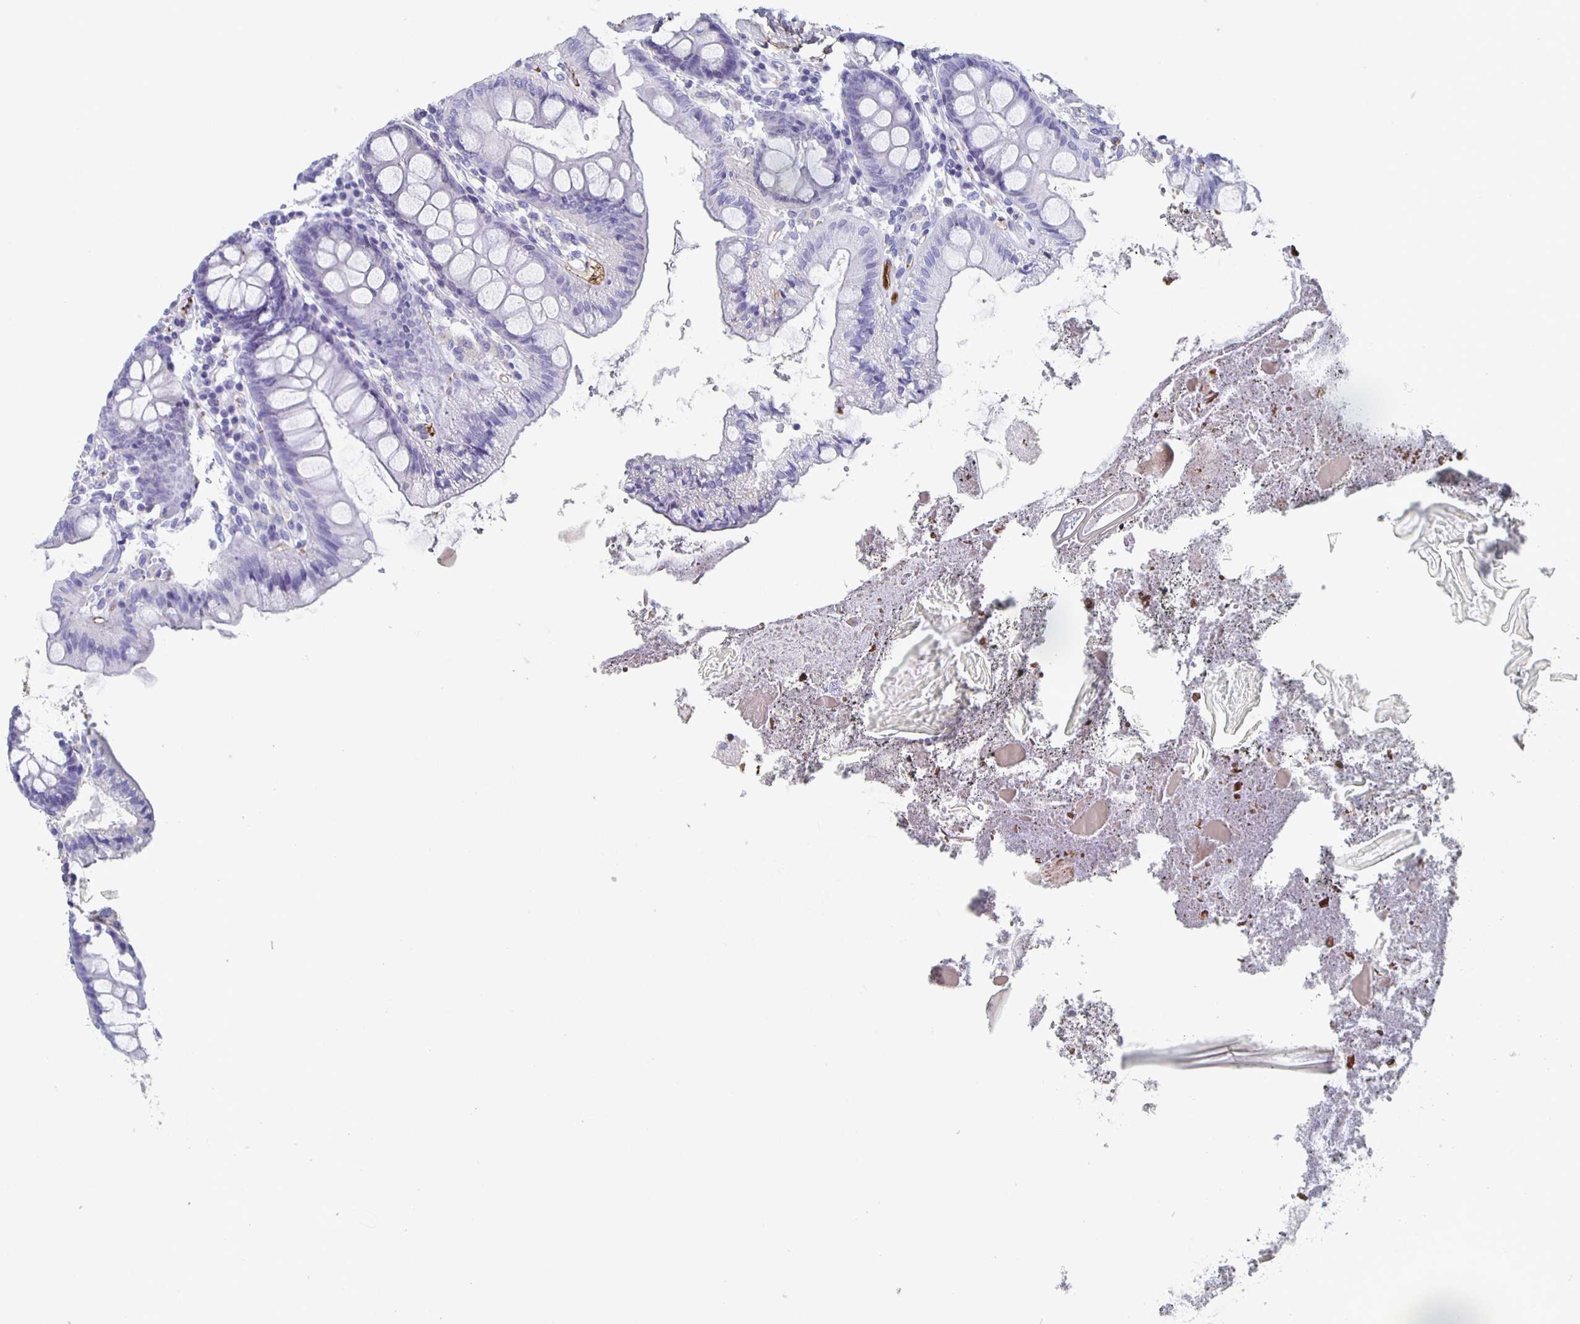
{"staining": {"intensity": "moderate", "quantity": "25%-75%", "location": "cytoplasmic/membranous"}, "tissue": "colon", "cell_type": "Endothelial cells", "image_type": "normal", "snomed": [{"axis": "morphology", "description": "Normal tissue, NOS"}, {"axis": "topography", "description": "Colon"}], "caption": "Protein analysis of unremarkable colon reveals moderate cytoplasmic/membranous staining in approximately 25%-75% of endothelial cells.", "gene": "FGA", "patient": {"sex": "male", "age": 84}}